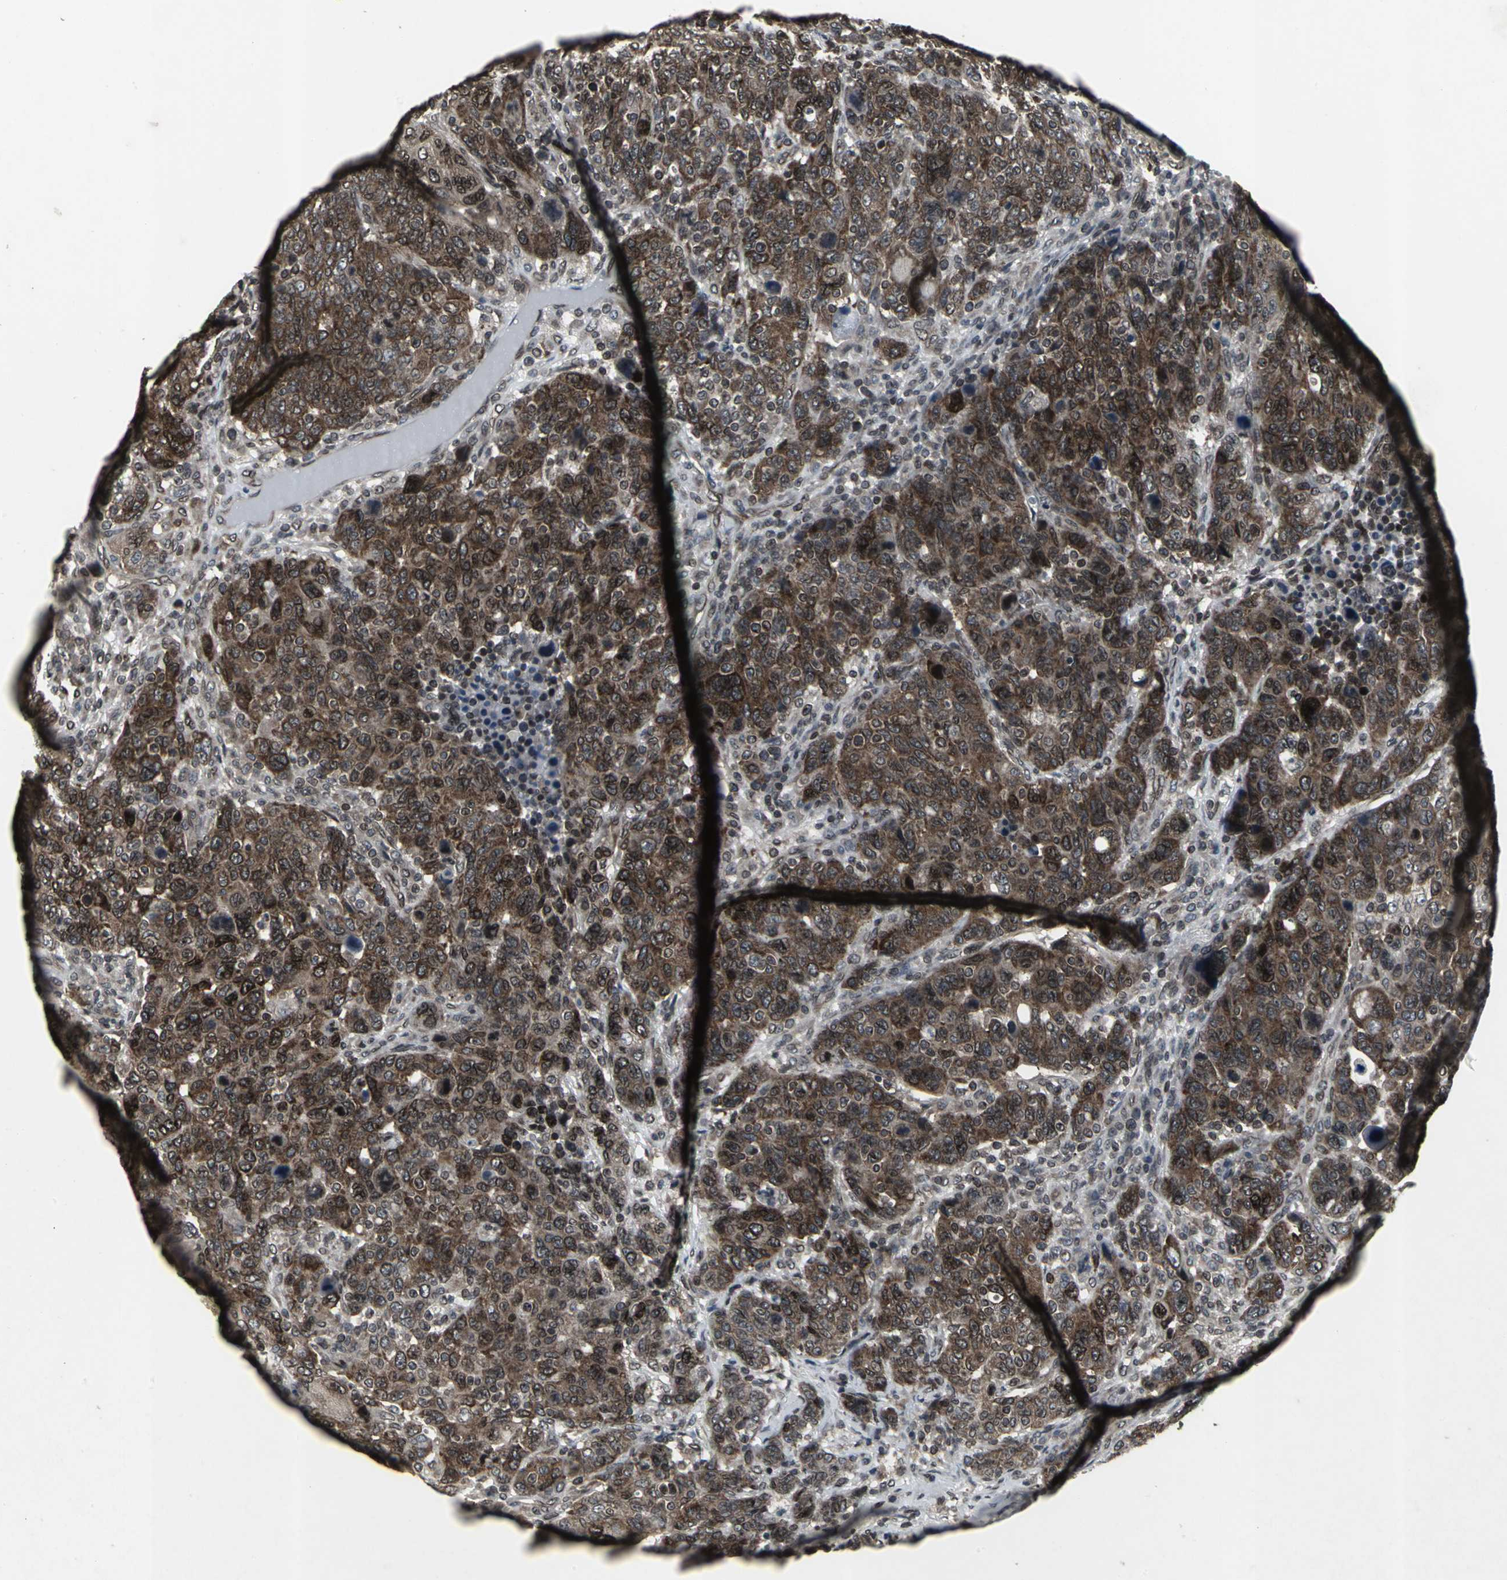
{"staining": {"intensity": "strong", "quantity": ">75%", "location": "cytoplasmic/membranous,nuclear"}, "tissue": "breast cancer", "cell_type": "Tumor cells", "image_type": "cancer", "snomed": [{"axis": "morphology", "description": "Duct carcinoma"}, {"axis": "topography", "description": "Breast"}], "caption": "Breast intraductal carcinoma stained for a protein (brown) exhibits strong cytoplasmic/membranous and nuclear positive positivity in about >75% of tumor cells.", "gene": "SH2B3", "patient": {"sex": "female", "age": 37}}